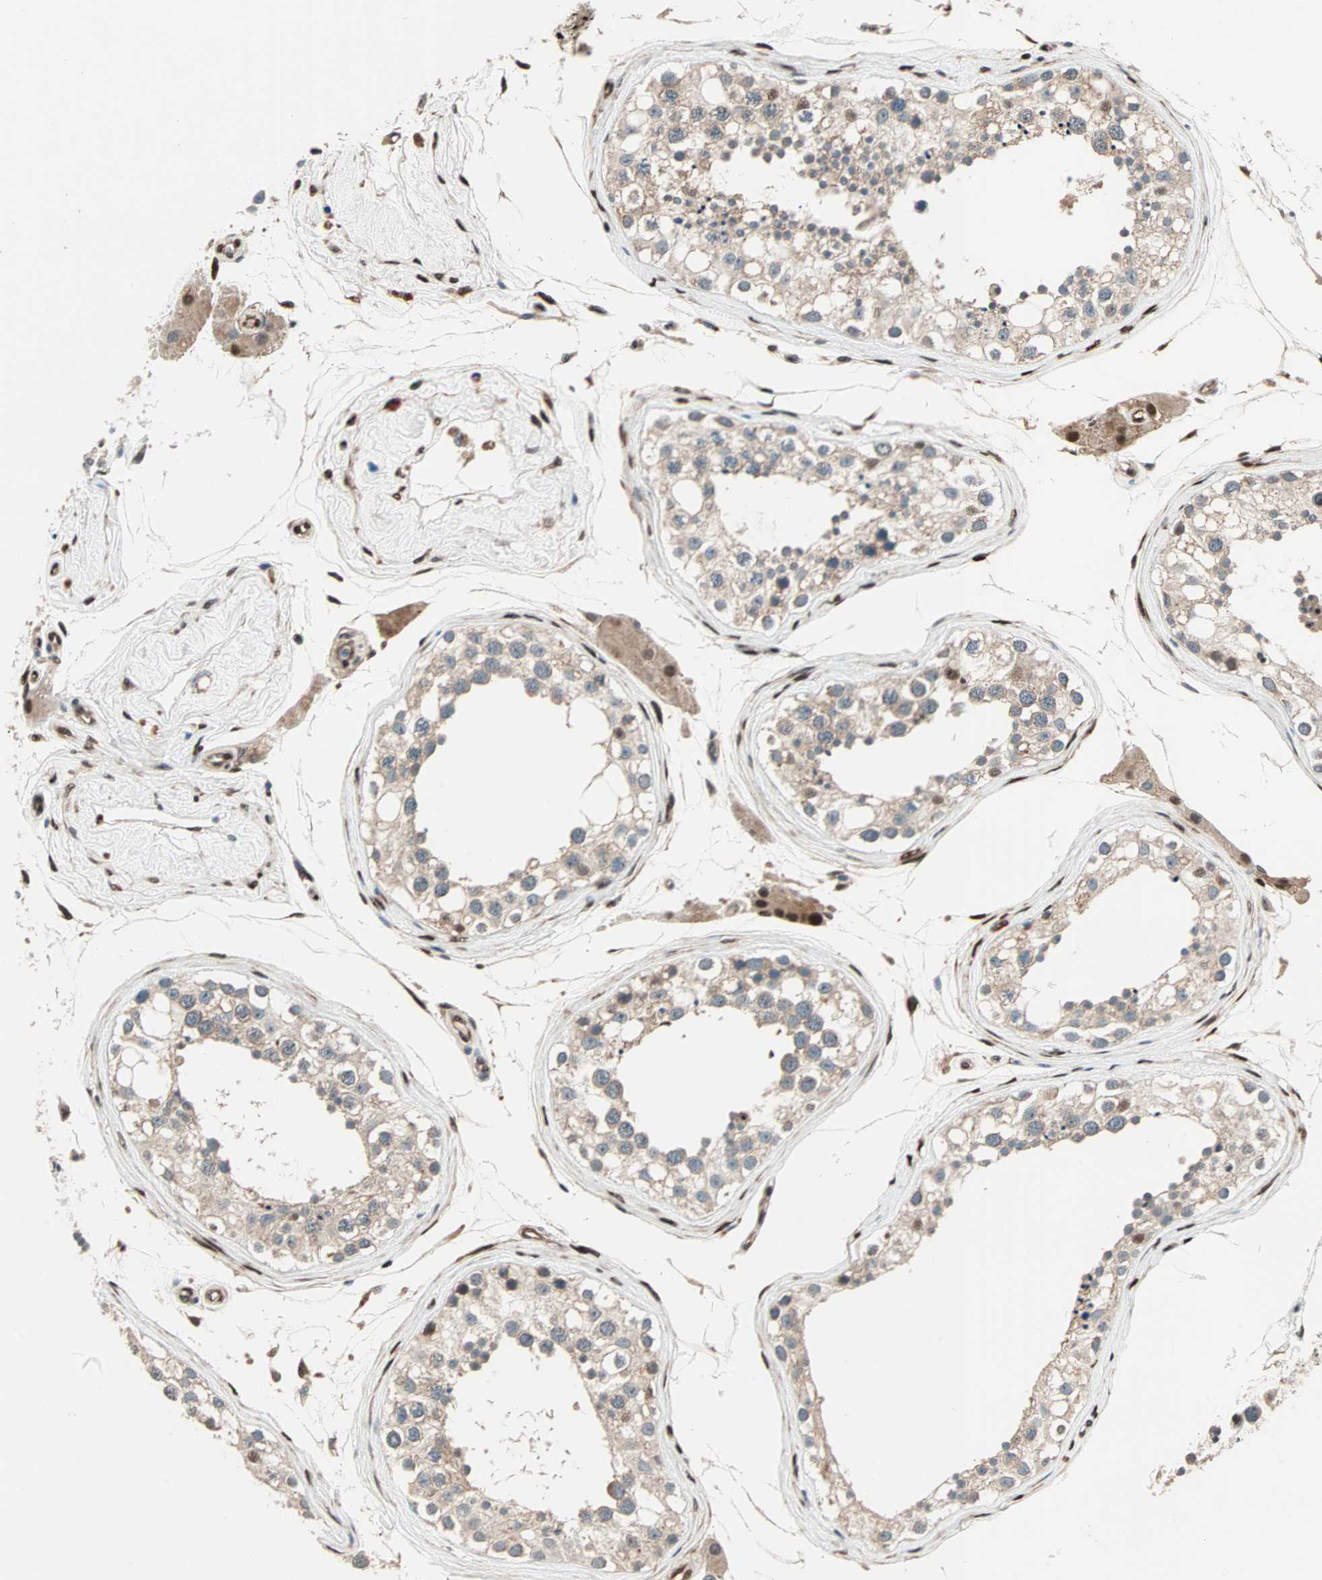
{"staining": {"intensity": "moderate", "quantity": ">75%", "location": "cytoplasmic/membranous"}, "tissue": "testis", "cell_type": "Cells in seminiferous ducts", "image_type": "normal", "snomed": [{"axis": "morphology", "description": "Normal tissue, NOS"}, {"axis": "topography", "description": "Testis"}], "caption": "Testis stained with a brown dye exhibits moderate cytoplasmic/membranous positive positivity in approximately >75% of cells in seminiferous ducts.", "gene": "HECW1", "patient": {"sex": "male", "age": 68}}